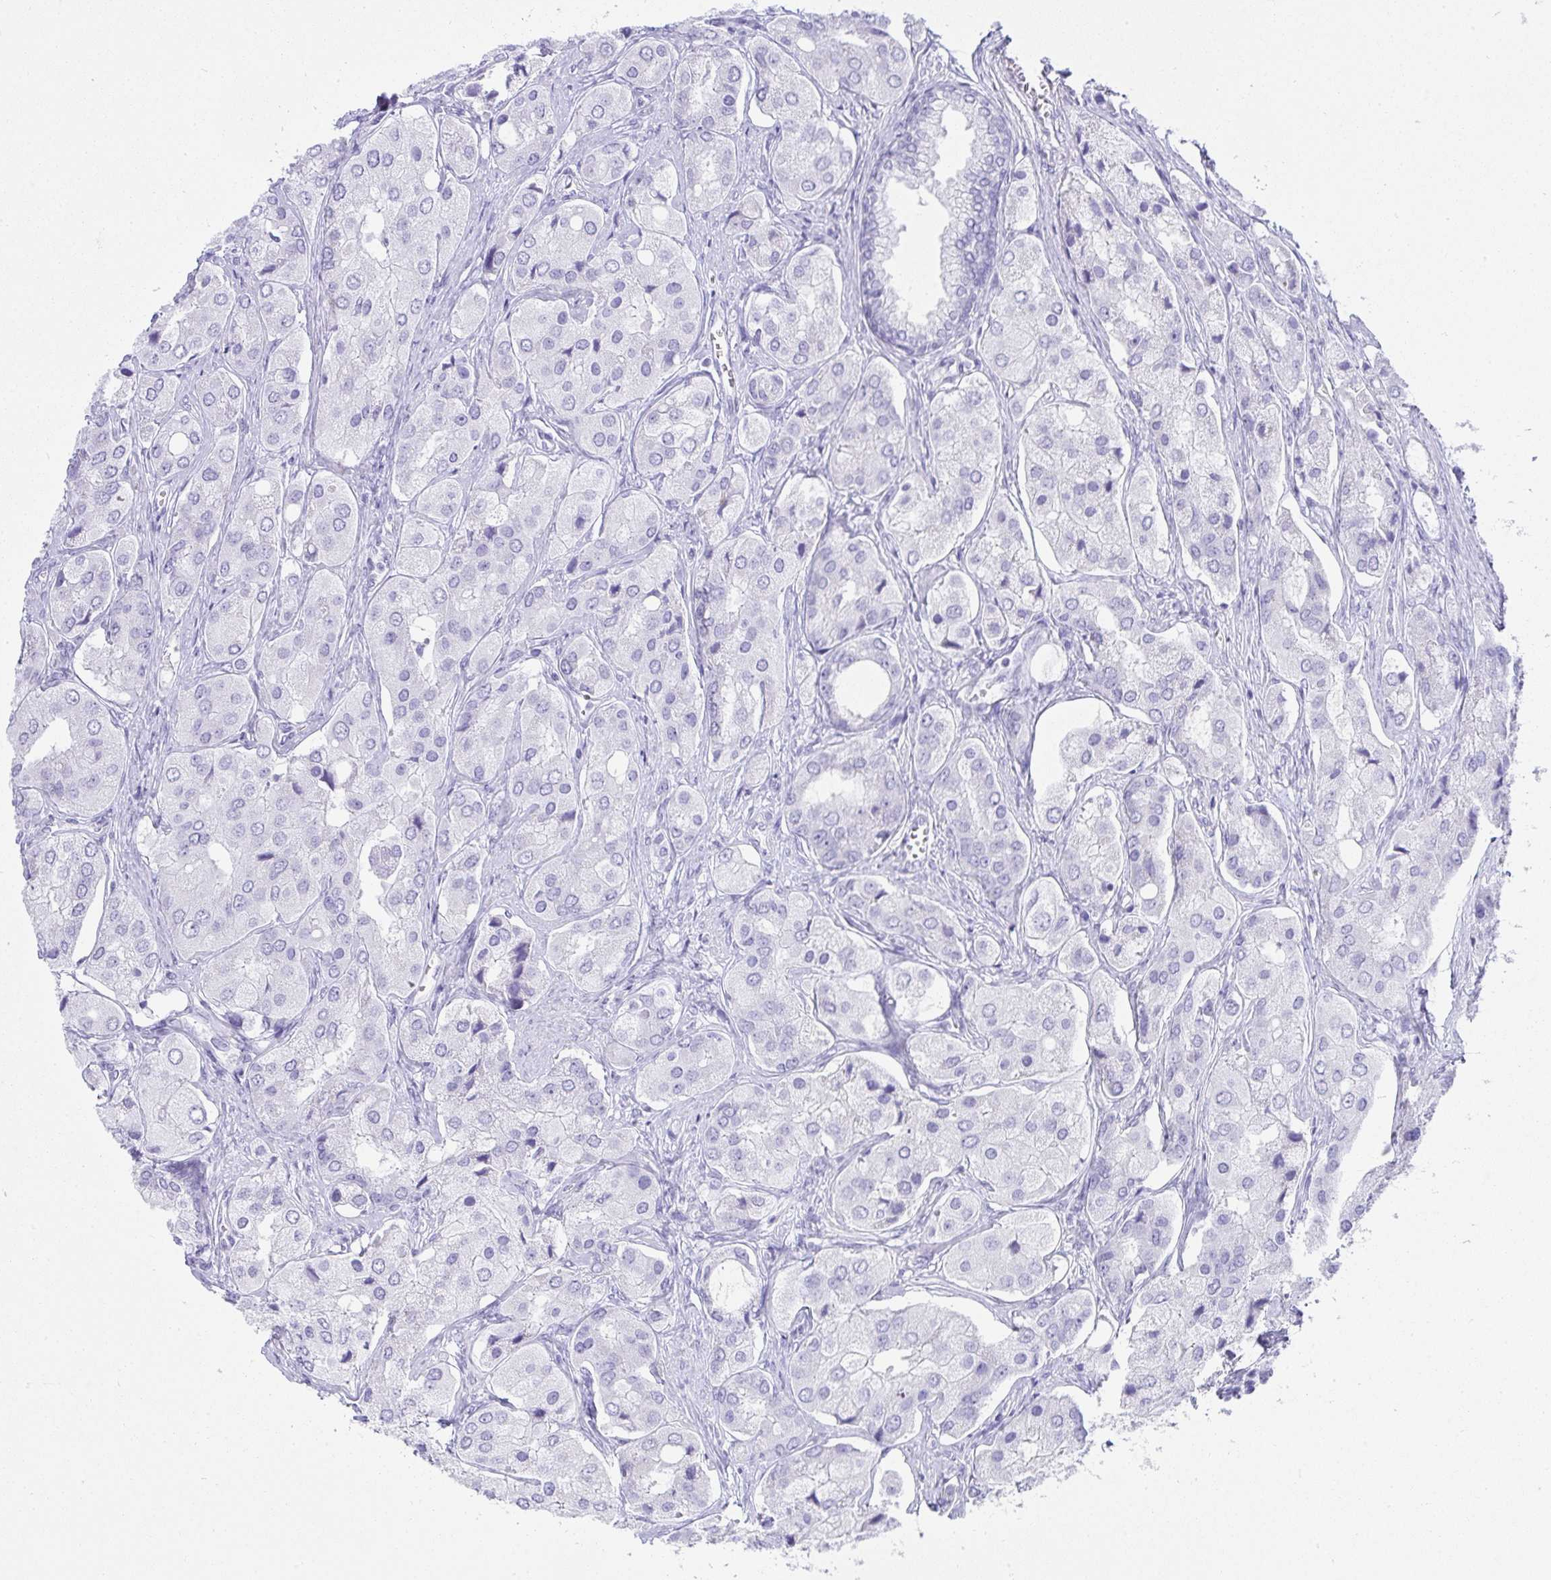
{"staining": {"intensity": "negative", "quantity": "none", "location": "none"}, "tissue": "prostate cancer", "cell_type": "Tumor cells", "image_type": "cancer", "snomed": [{"axis": "morphology", "description": "Adenocarcinoma, Low grade"}, {"axis": "topography", "description": "Prostate"}], "caption": "Immunohistochemical staining of human prostate cancer reveals no significant positivity in tumor cells. Brightfield microscopy of IHC stained with DAB (brown) and hematoxylin (blue), captured at high magnification.", "gene": "CDADC1", "patient": {"sex": "male", "age": 69}}